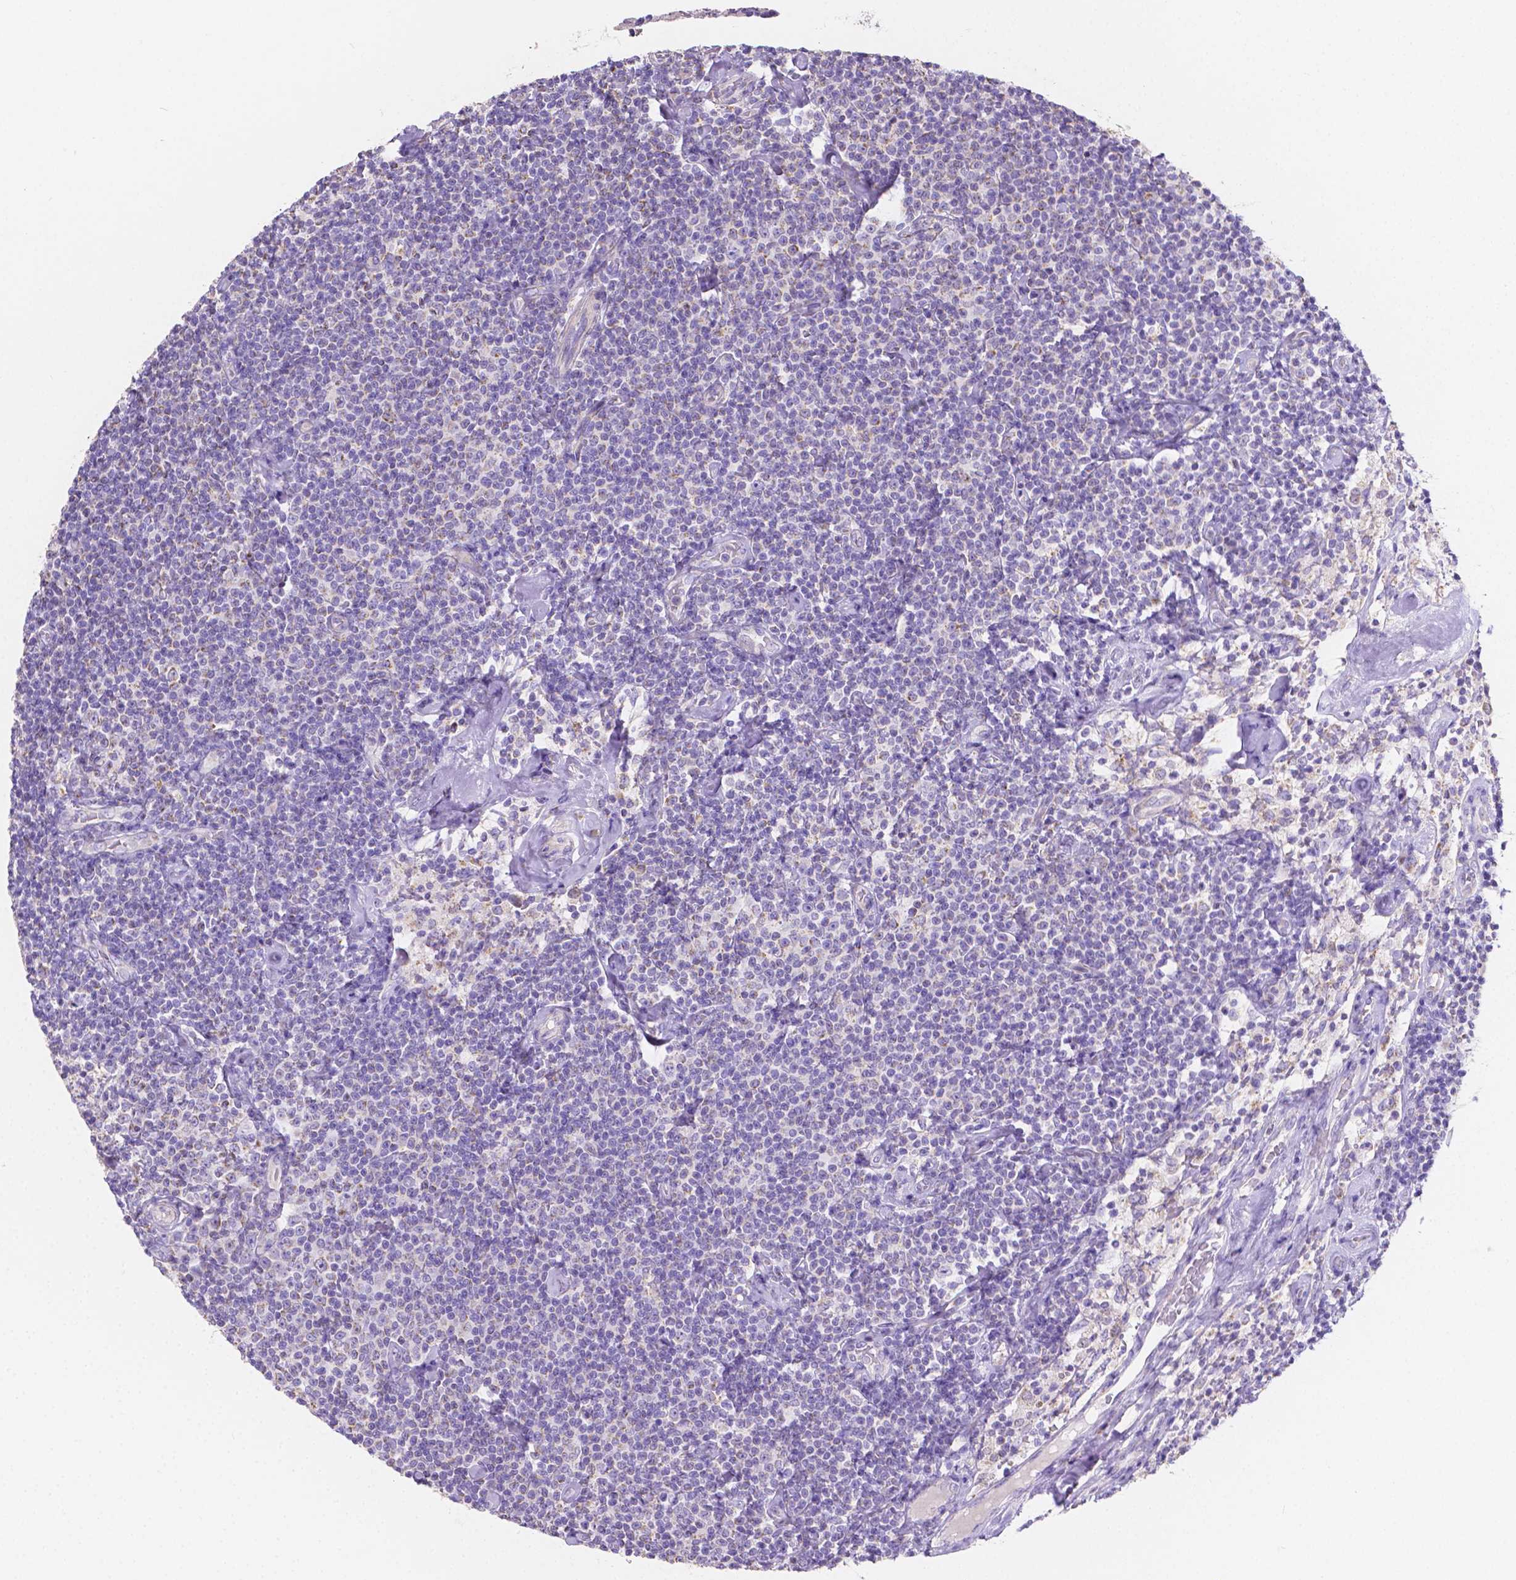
{"staining": {"intensity": "negative", "quantity": "none", "location": "none"}, "tissue": "lymphoma", "cell_type": "Tumor cells", "image_type": "cancer", "snomed": [{"axis": "morphology", "description": "Malignant lymphoma, non-Hodgkin's type, Low grade"}, {"axis": "topography", "description": "Lymph node"}], "caption": "Immunohistochemistry (IHC) image of low-grade malignant lymphoma, non-Hodgkin's type stained for a protein (brown), which demonstrates no positivity in tumor cells.", "gene": "TMEM130", "patient": {"sex": "male", "age": 81}}